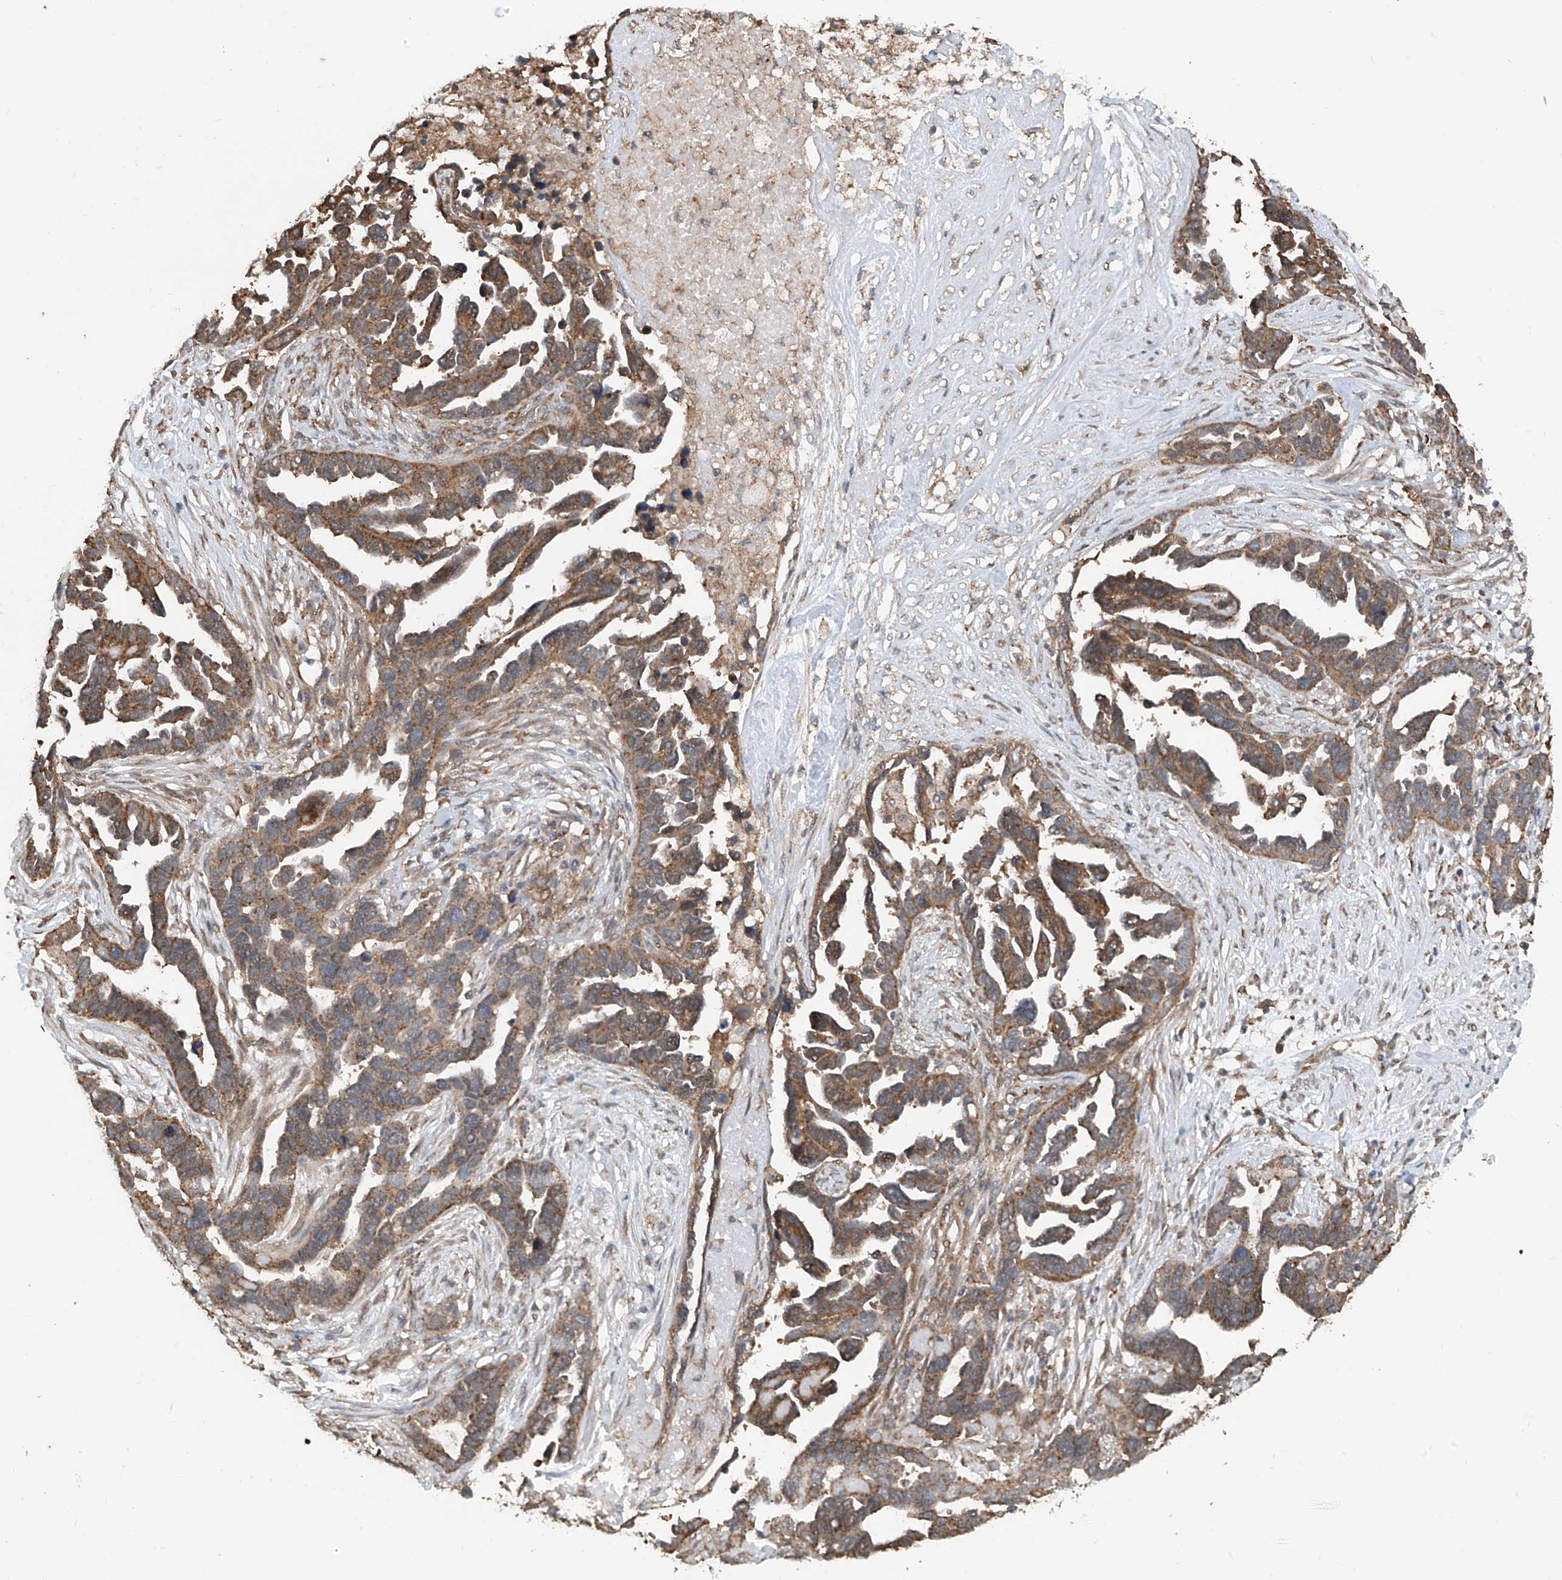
{"staining": {"intensity": "moderate", "quantity": ">75%", "location": "cytoplasmic/membranous"}, "tissue": "ovarian cancer", "cell_type": "Tumor cells", "image_type": "cancer", "snomed": [{"axis": "morphology", "description": "Cystadenocarcinoma, serous, NOS"}, {"axis": "topography", "description": "Ovary"}], "caption": "Immunohistochemistry staining of serous cystadenocarcinoma (ovarian), which demonstrates medium levels of moderate cytoplasmic/membranous staining in approximately >75% of tumor cells indicating moderate cytoplasmic/membranous protein staining. The staining was performed using DAB (3,3'-diaminobenzidine) (brown) for protein detection and nuclei were counterstained in hematoxylin (blue).", "gene": "ZNF189", "patient": {"sex": "female", "age": 54}}